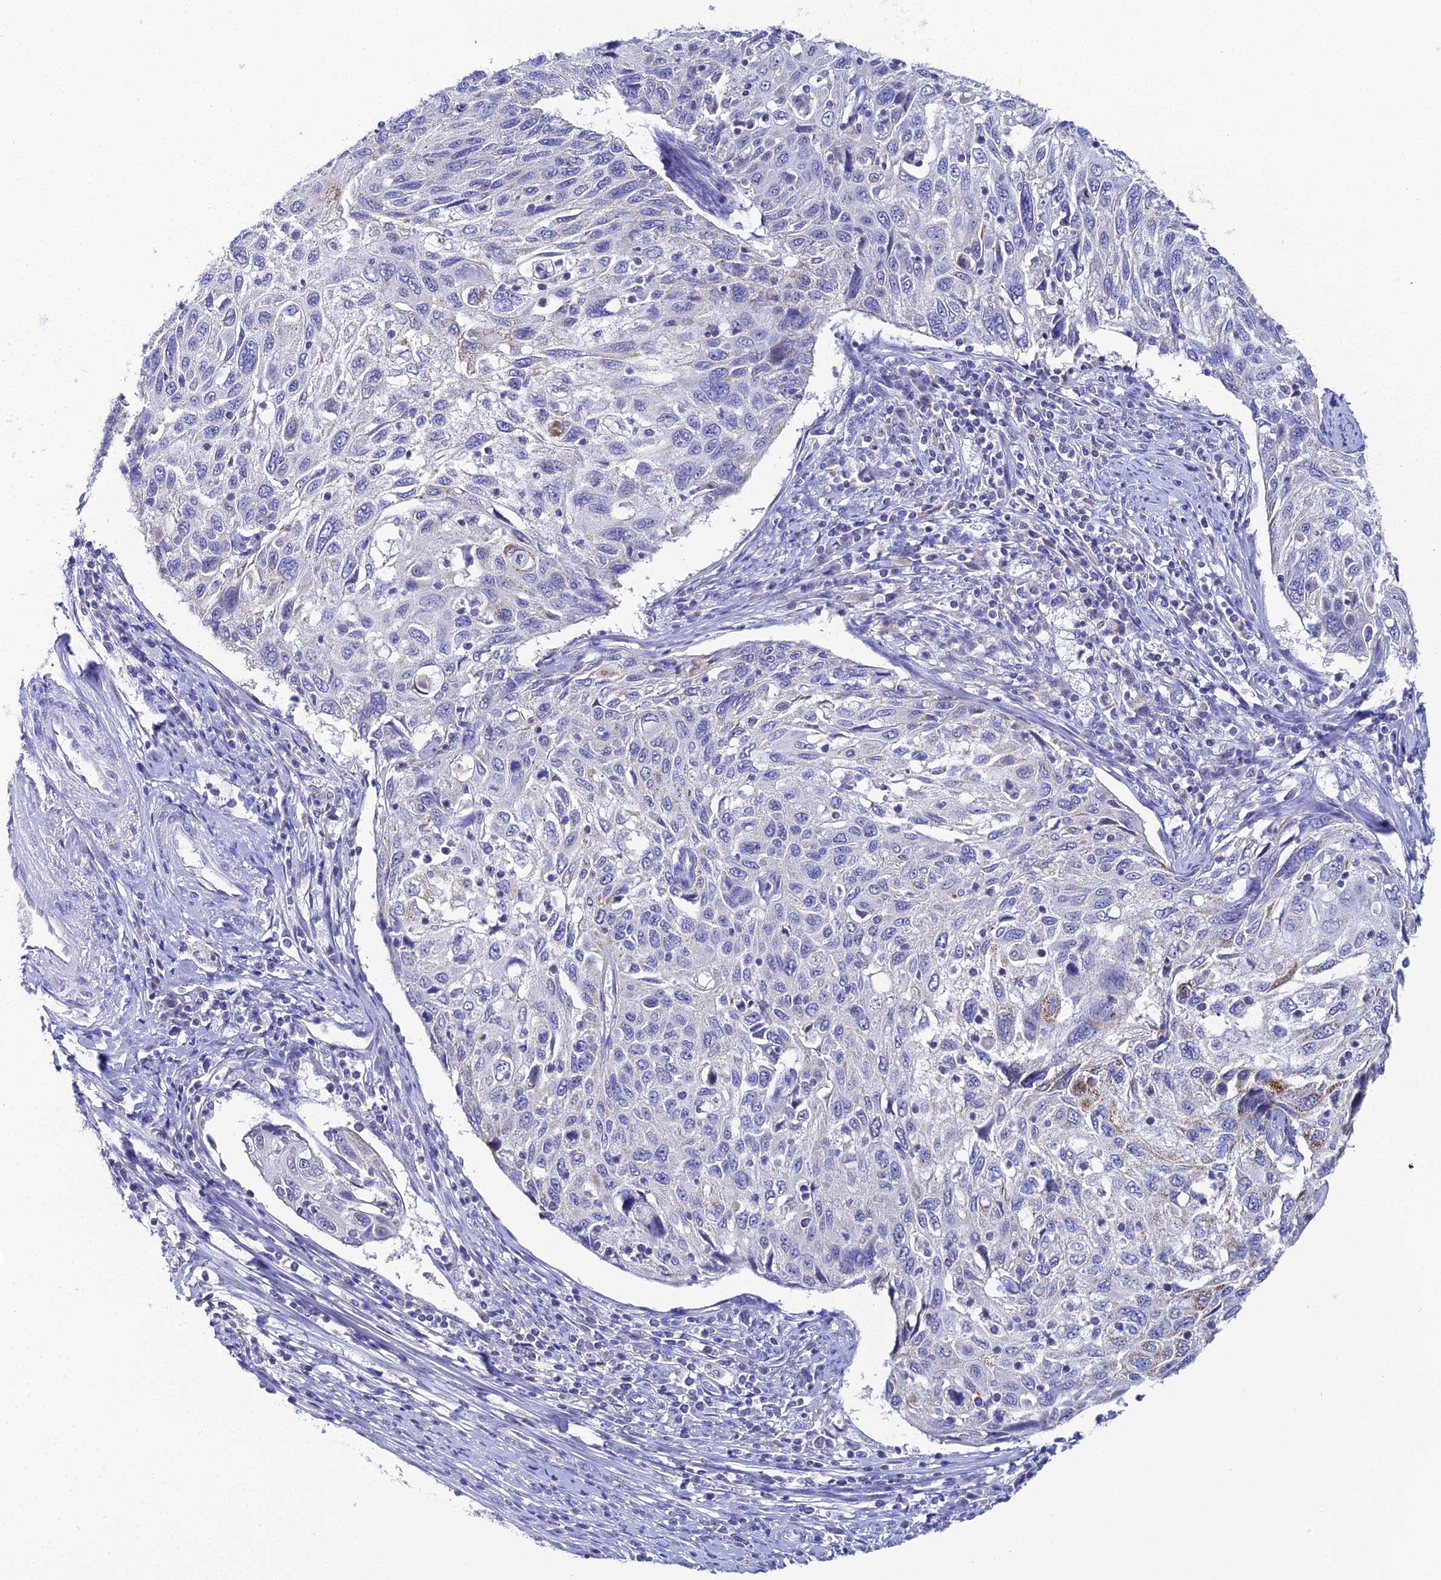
{"staining": {"intensity": "weak", "quantity": "<25%", "location": "cytoplasmic/membranous"}, "tissue": "cervical cancer", "cell_type": "Tumor cells", "image_type": "cancer", "snomed": [{"axis": "morphology", "description": "Squamous cell carcinoma, NOS"}, {"axis": "topography", "description": "Cervix"}], "caption": "Micrograph shows no protein expression in tumor cells of cervical cancer tissue. (DAB immunohistochemistry (IHC) visualized using brightfield microscopy, high magnification).", "gene": "PLPP4", "patient": {"sex": "female", "age": 70}}